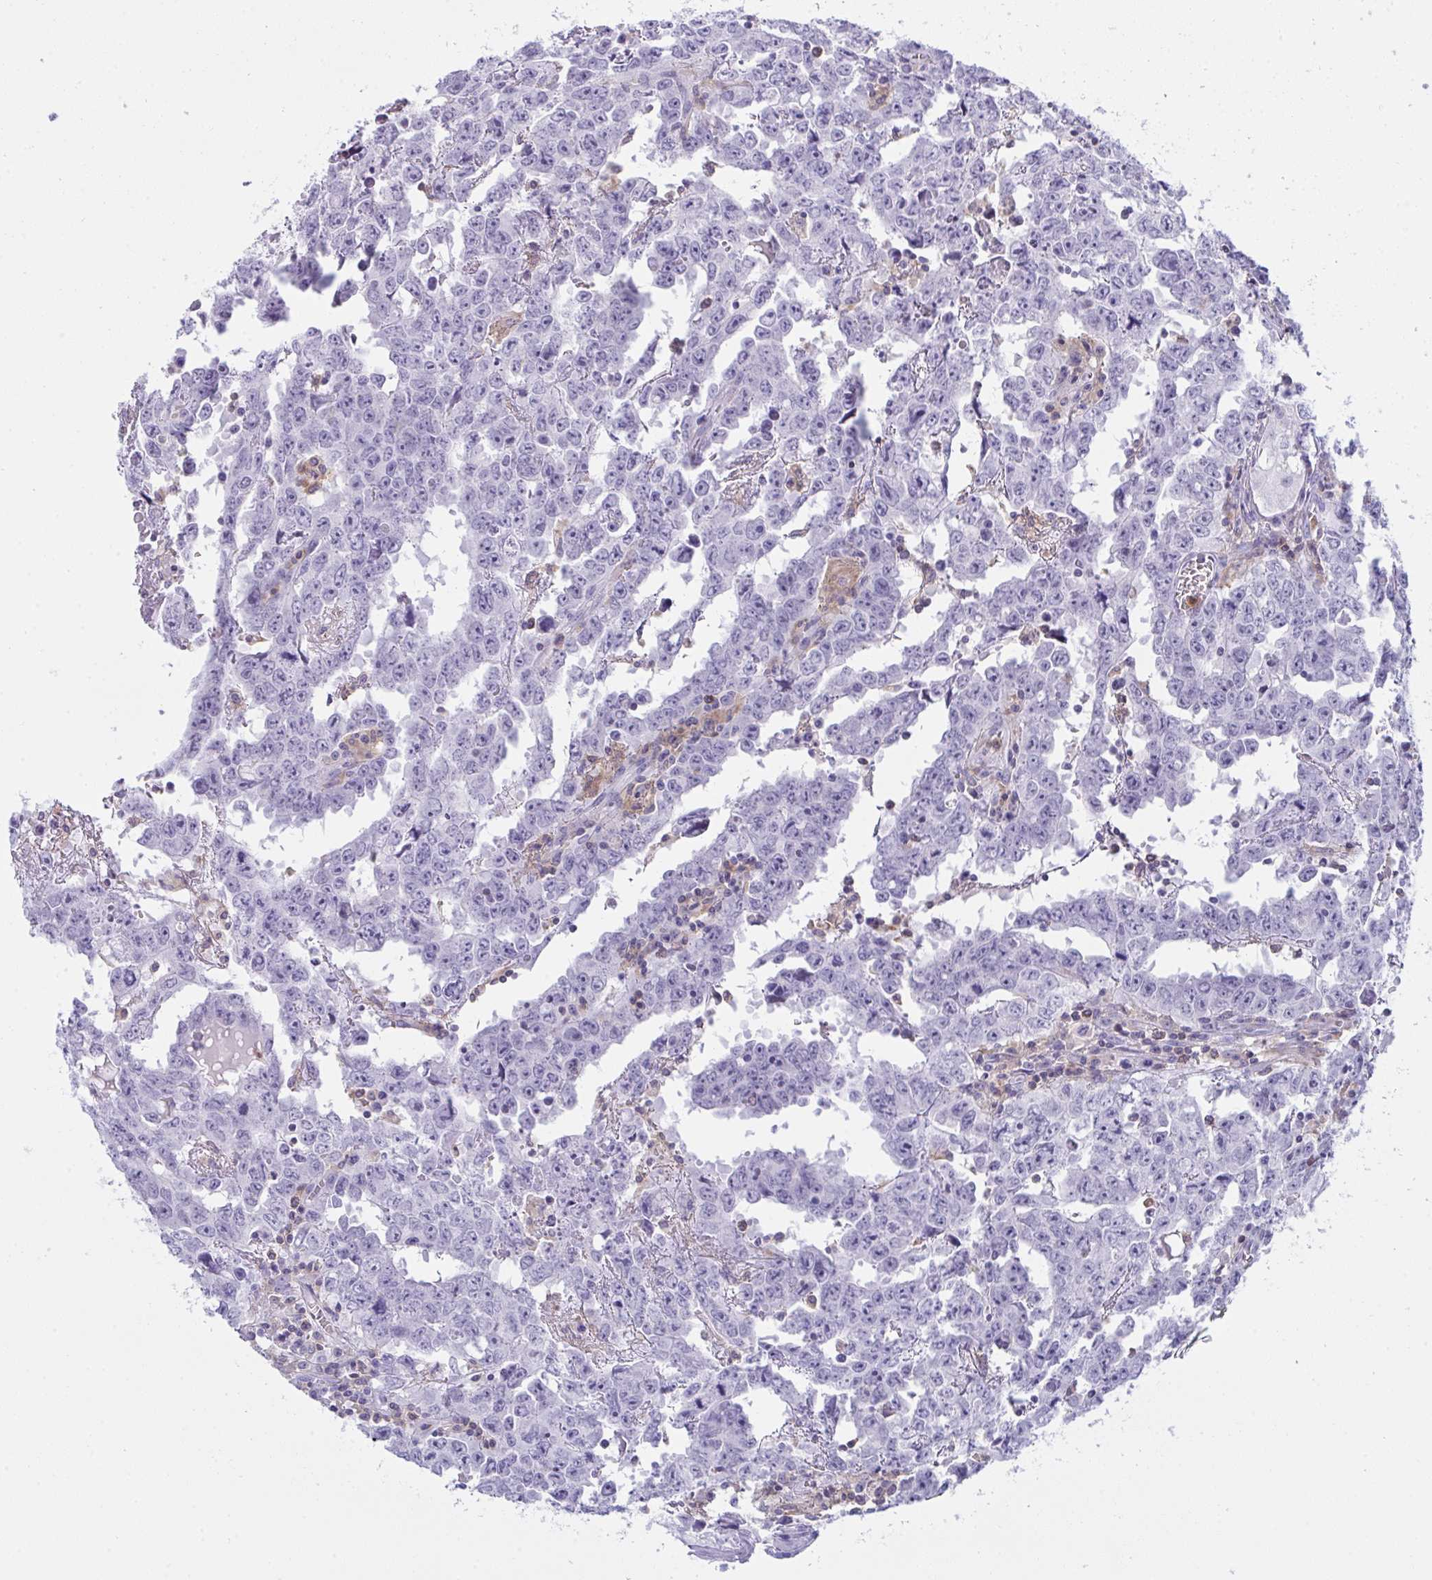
{"staining": {"intensity": "negative", "quantity": "none", "location": "none"}, "tissue": "testis cancer", "cell_type": "Tumor cells", "image_type": "cancer", "snomed": [{"axis": "morphology", "description": "Carcinoma, Embryonal, NOS"}, {"axis": "topography", "description": "Testis"}], "caption": "Testis cancer stained for a protein using immunohistochemistry (IHC) reveals no staining tumor cells.", "gene": "MYO1F", "patient": {"sex": "male", "age": 22}}